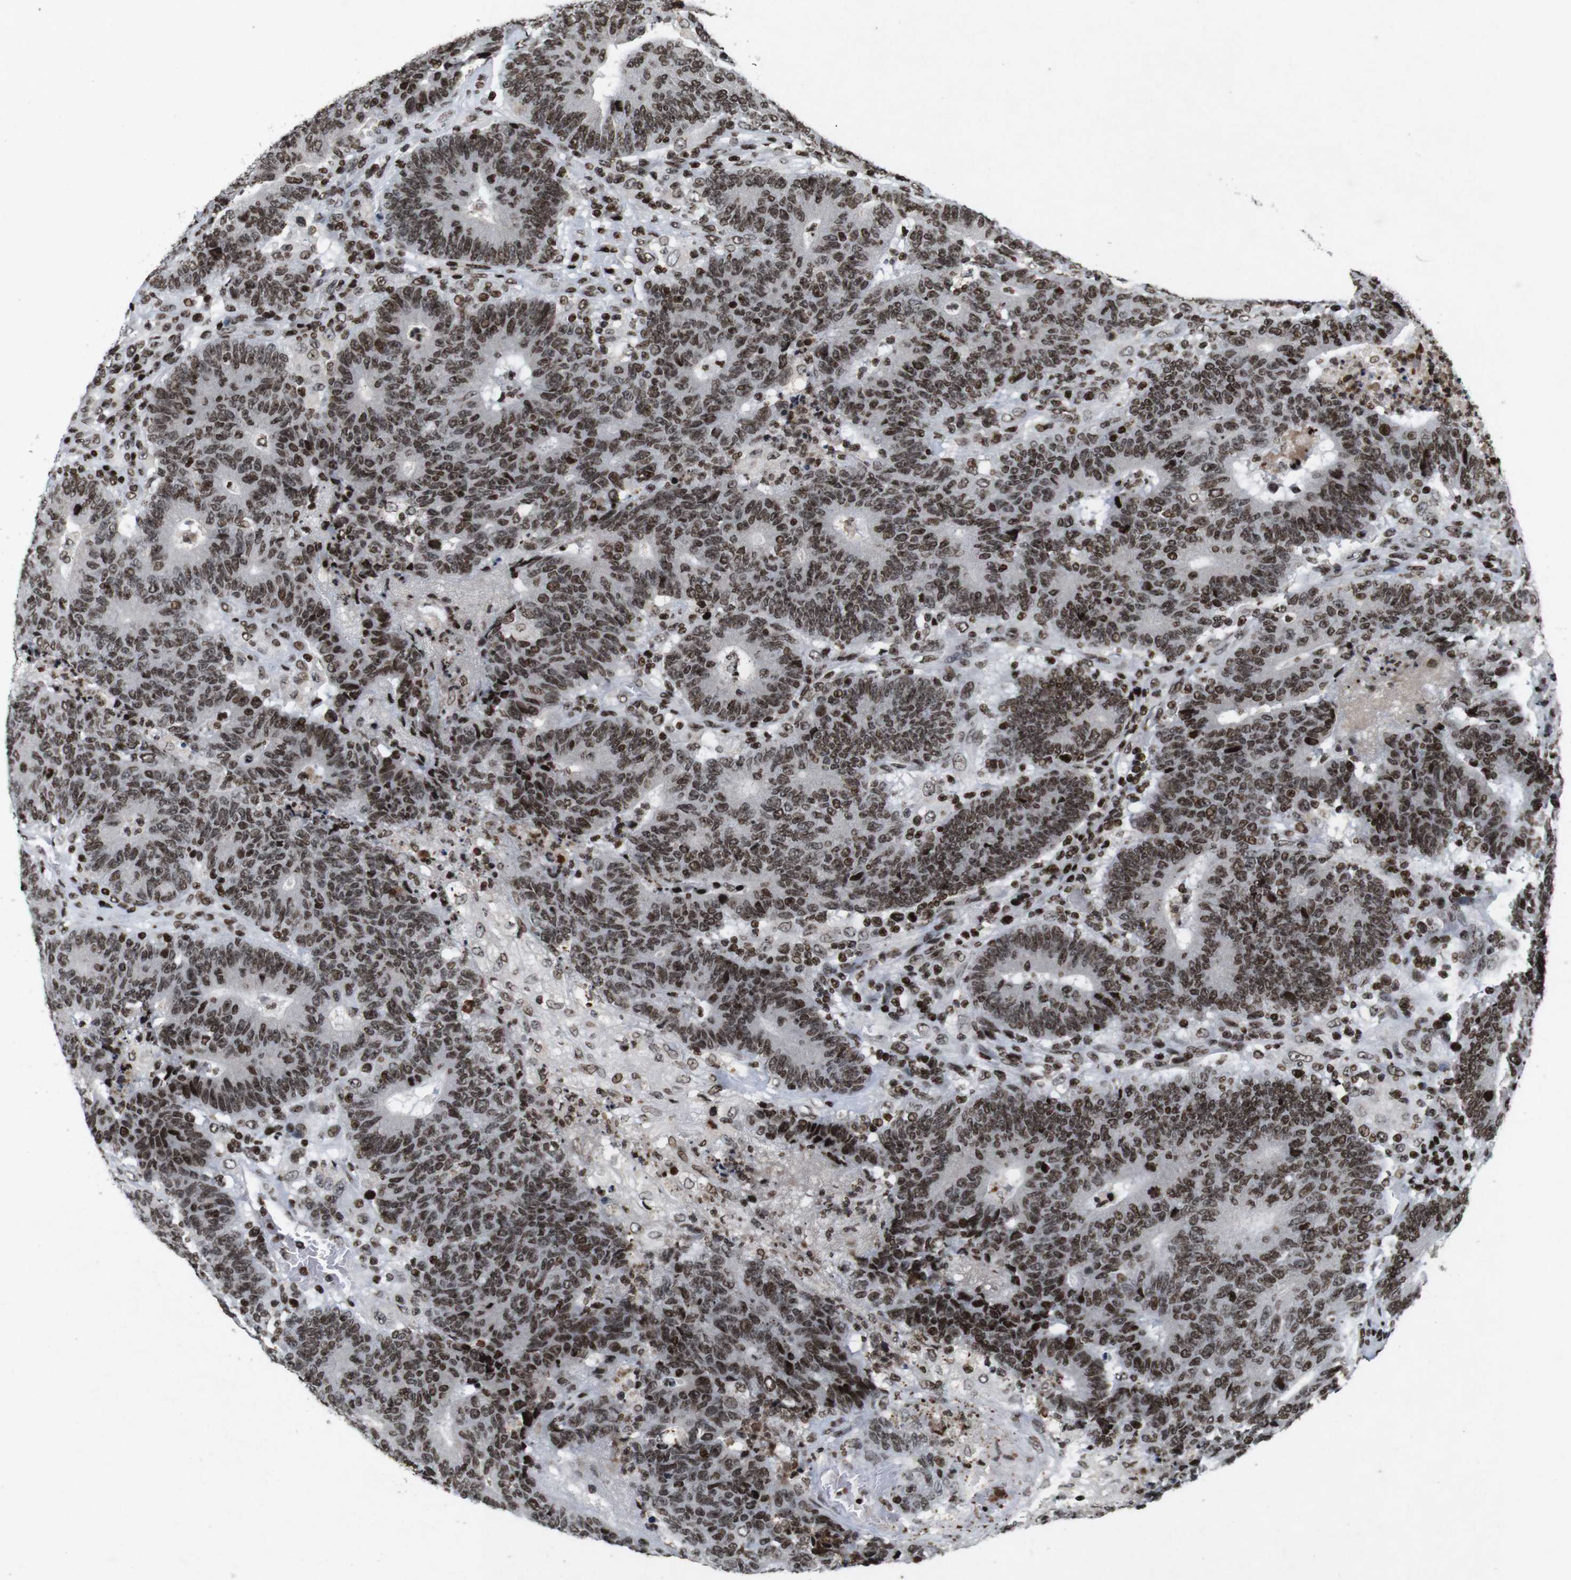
{"staining": {"intensity": "moderate", "quantity": ">75%", "location": "nuclear"}, "tissue": "colorectal cancer", "cell_type": "Tumor cells", "image_type": "cancer", "snomed": [{"axis": "morphology", "description": "Normal tissue, NOS"}, {"axis": "morphology", "description": "Adenocarcinoma, NOS"}, {"axis": "topography", "description": "Colon"}], "caption": "Tumor cells exhibit medium levels of moderate nuclear staining in about >75% of cells in human colorectal cancer (adenocarcinoma).", "gene": "MAGEH1", "patient": {"sex": "female", "age": 75}}